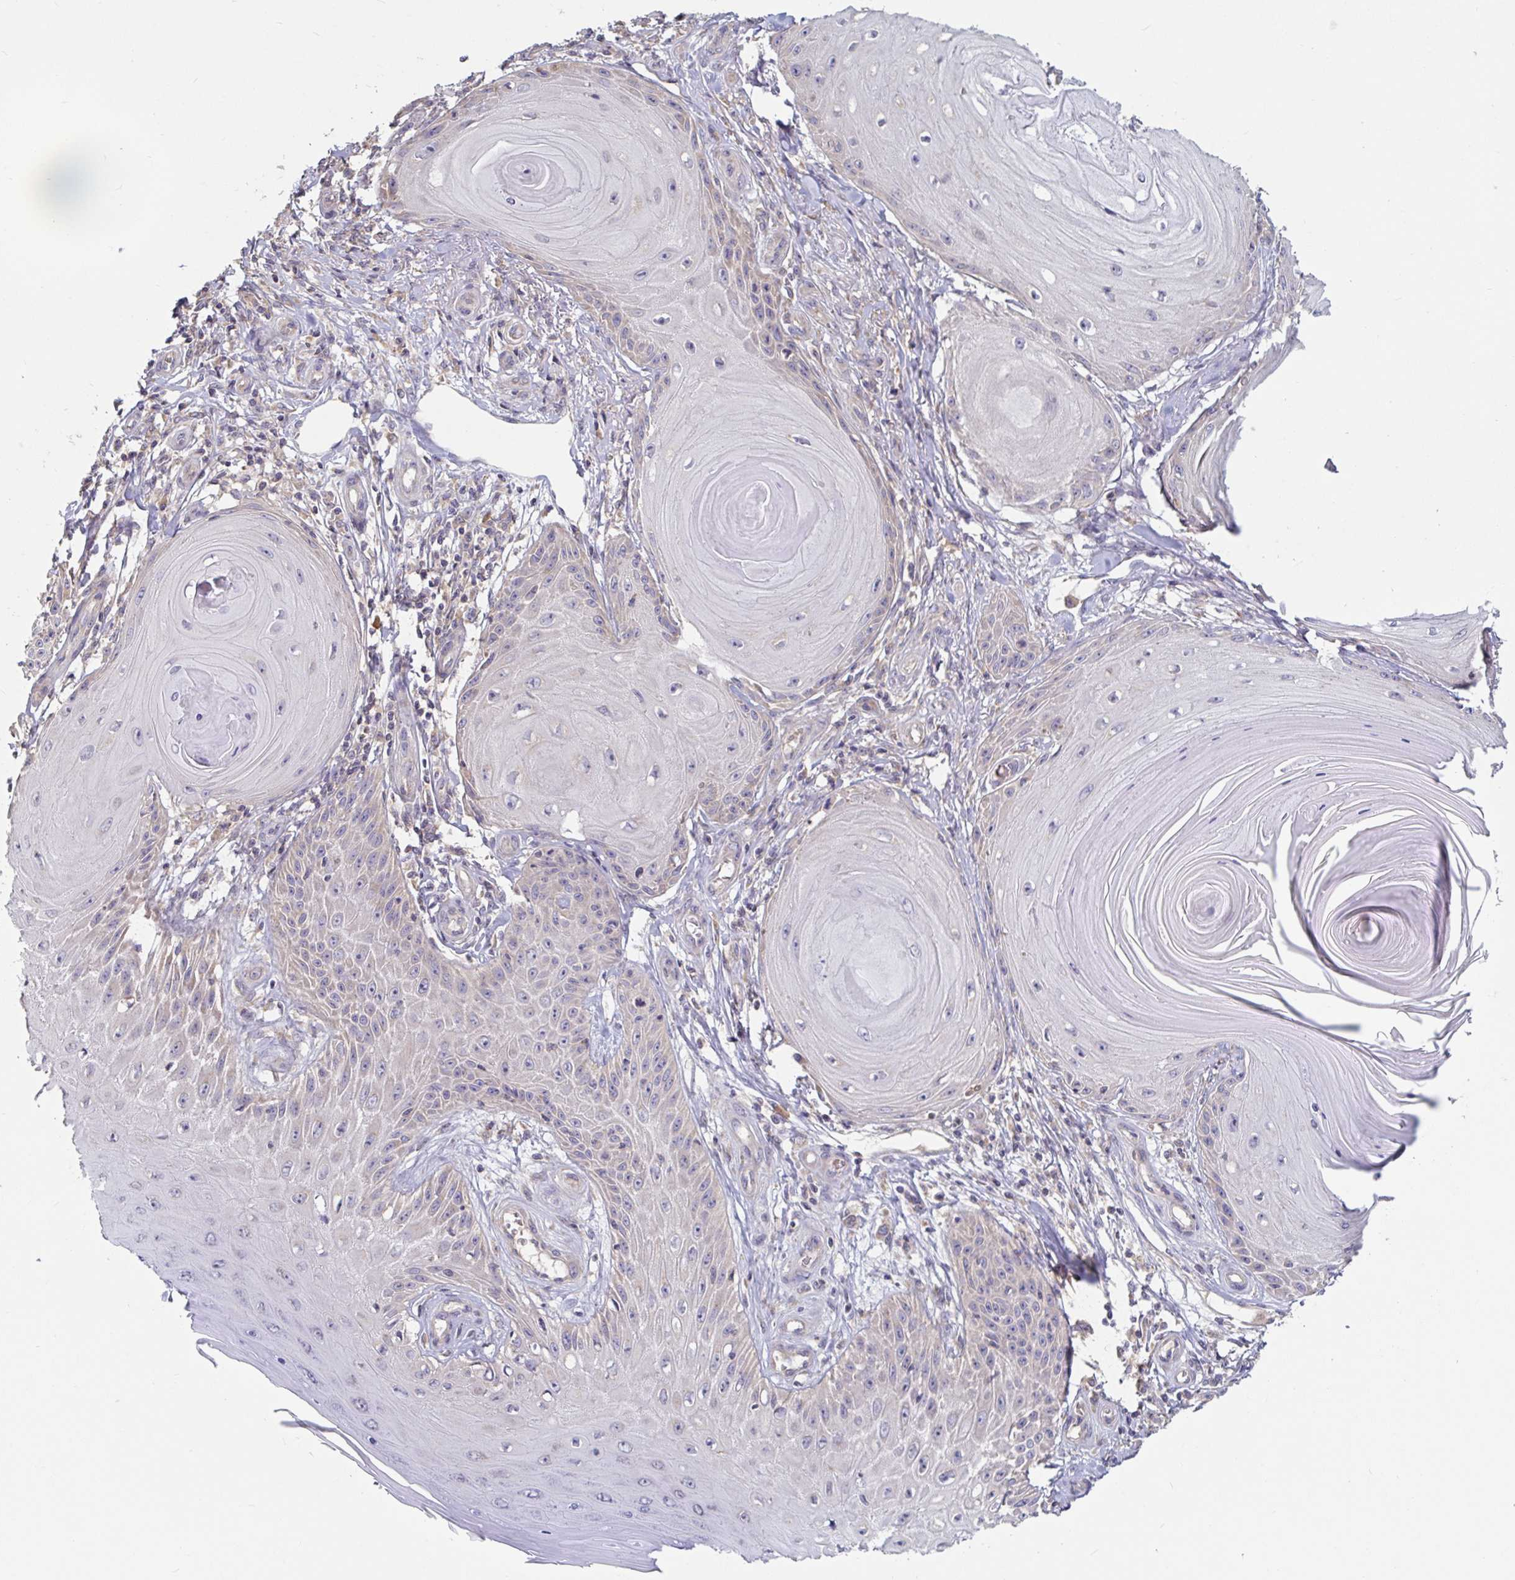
{"staining": {"intensity": "negative", "quantity": "none", "location": "none"}, "tissue": "skin cancer", "cell_type": "Tumor cells", "image_type": "cancer", "snomed": [{"axis": "morphology", "description": "Squamous cell carcinoma, NOS"}, {"axis": "topography", "description": "Skin"}], "caption": "Tumor cells are negative for protein expression in human skin cancer. The staining is performed using DAB brown chromogen with nuclei counter-stained in using hematoxylin.", "gene": "LARP1", "patient": {"sex": "female", "age": 77}}